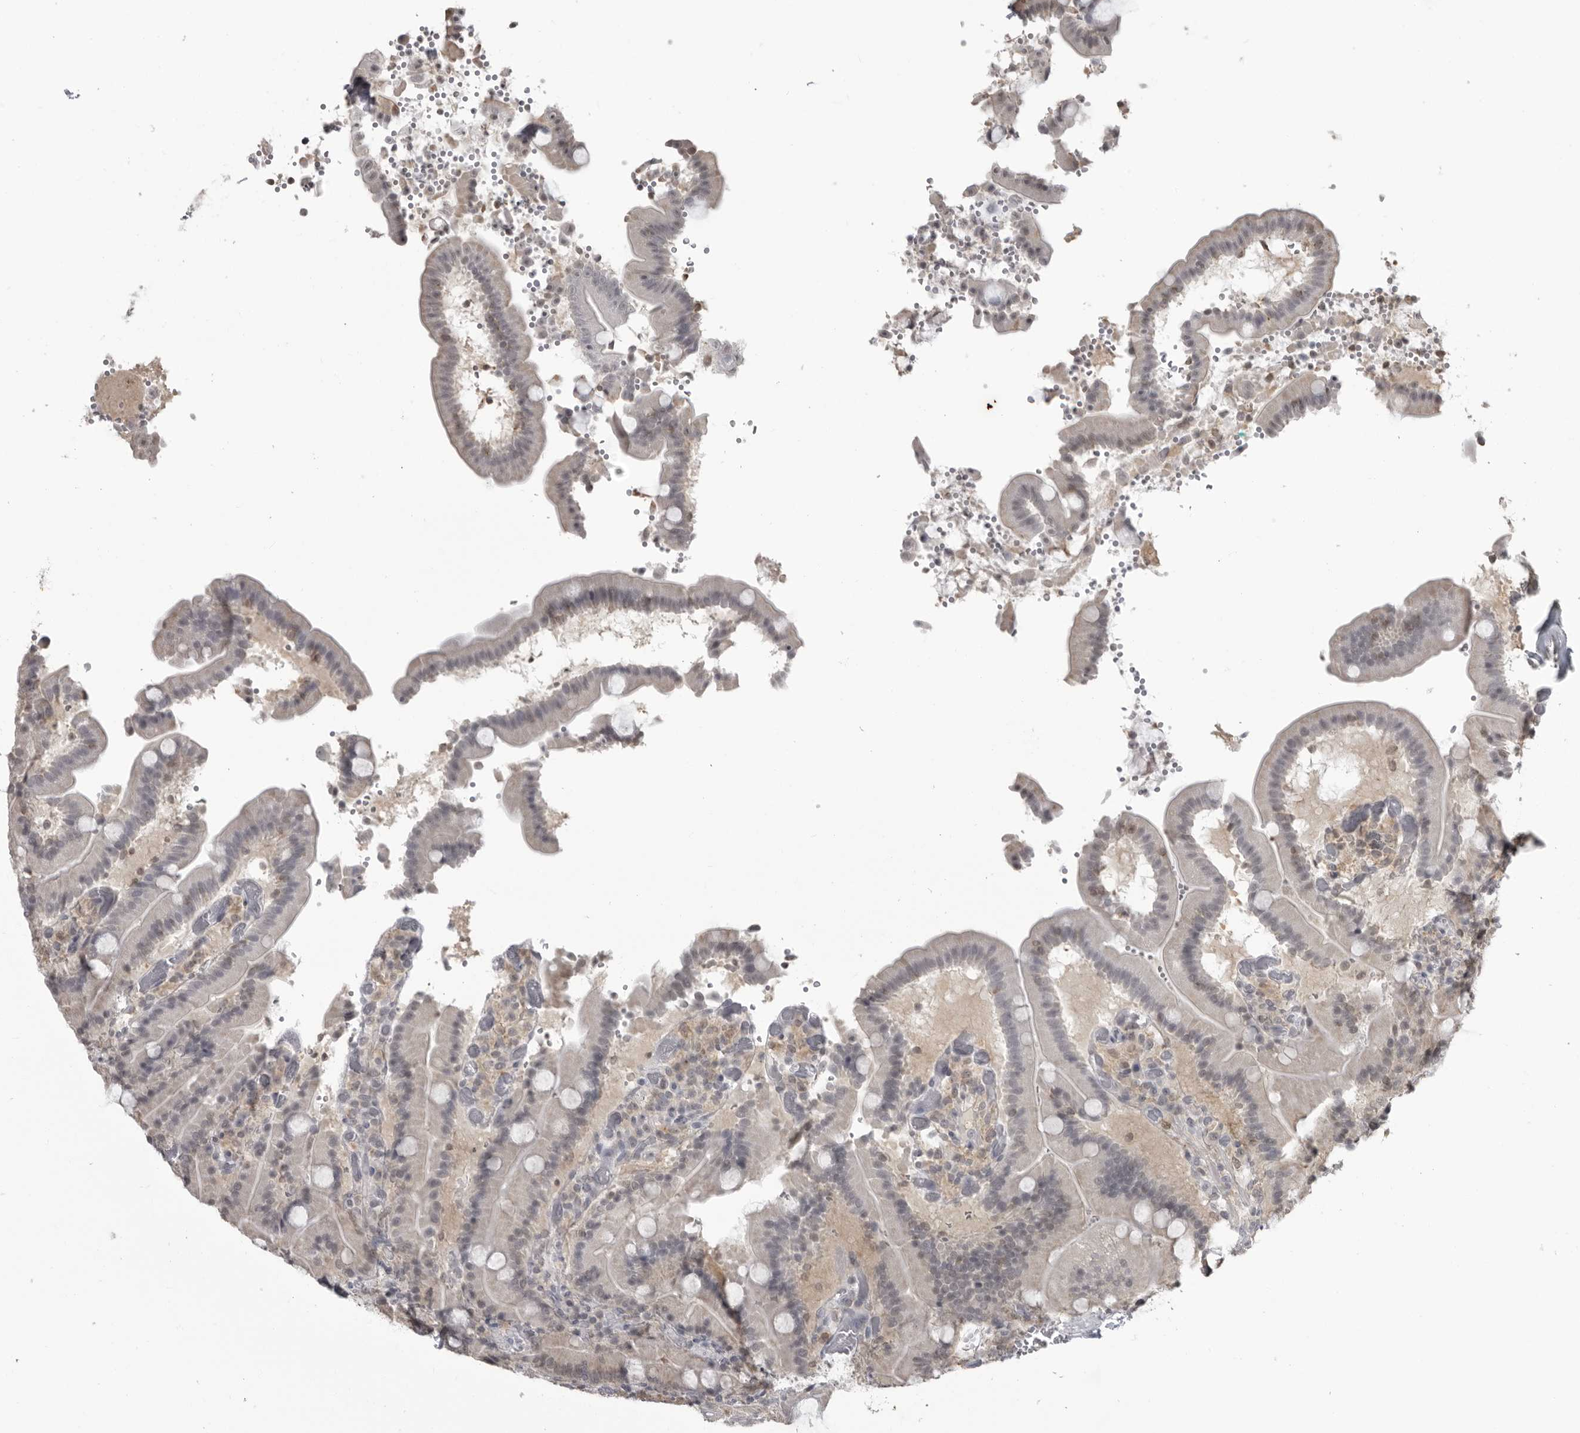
{"staining": {"intensity": "weak", "quantity": "25%-75%", "location": "cytoplasmic/membranous,nuclear"}, "tissue": "duodenum", "cell_type": "Glandular cells", "image_type": "normal", "snomed": [{"axis": "morphology", "description": "Normal tissue, NOS"}, {"axis": "topography", "description": "Duodenum"}], "caption": "Normal duodenum shows weak cytoplasmic/membranous,nuclear expression in approximately 25%-75% of glandular cells, visualized by immunohistochemistry.", "gene": "PDCL3", "patient": {"sex": "female", "age": 62}}